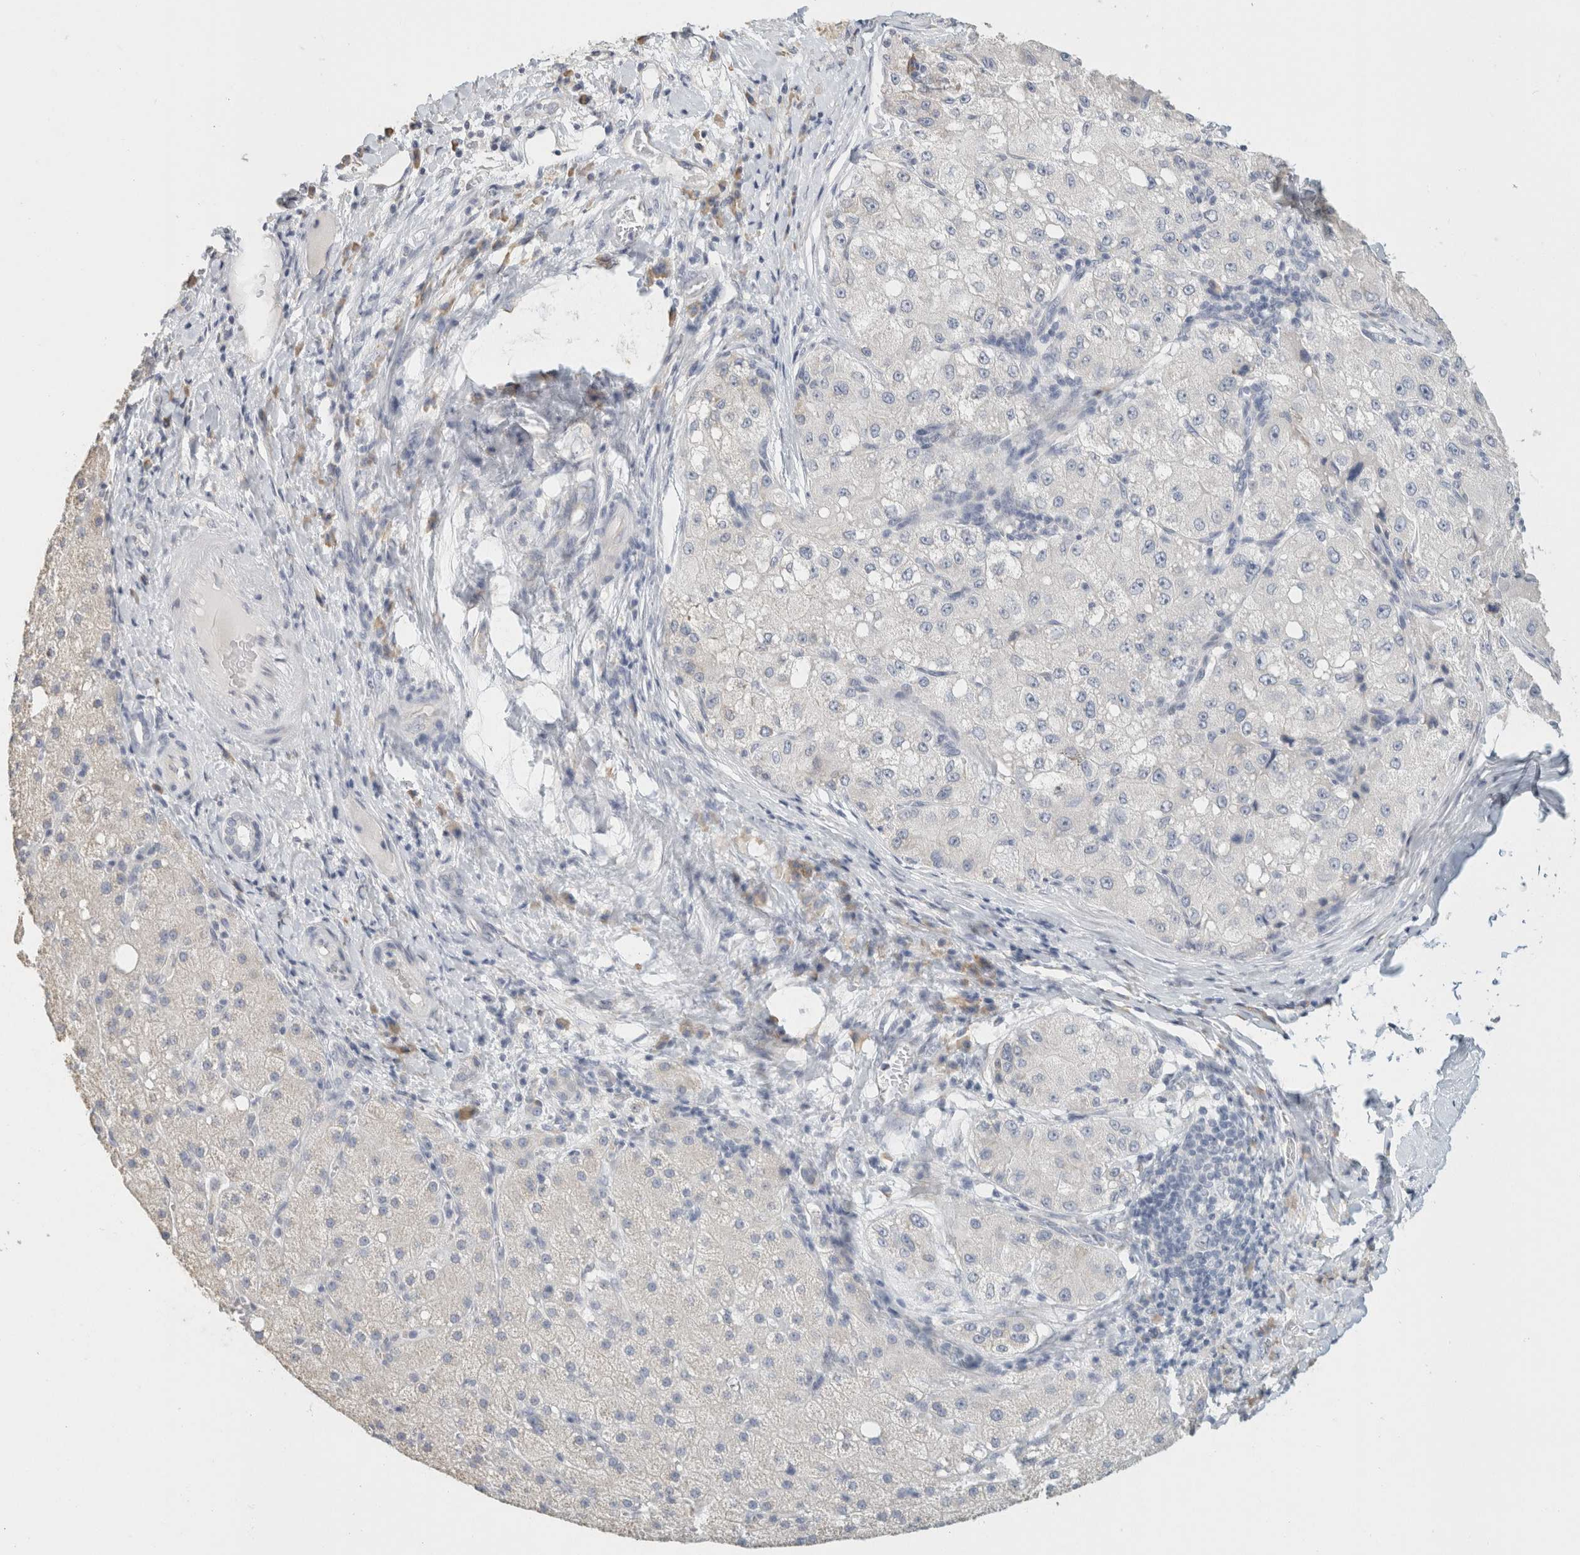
{"staining": {"intensity": "negative", "quantity": "none", "location": "none"}, "tissue": "liver cancer", "cell_type": "Tumor cells", "image_type": "cancer", "snomed": [{"axis": "morphology", "description": "Carcinoma, Hepatocellular, NOS"}, {"axis": "topography", "description": "Liver"}], "caption": "Immunohistochemistry (IHC) photomicrograph of neoplastic tissue: hepatocellular carcinoma (liver) stained with DAB demonstrates no significant protein staining in tumor cells.", "gene": "NEFM", "patient": {"sex": "male", "age": 80}}